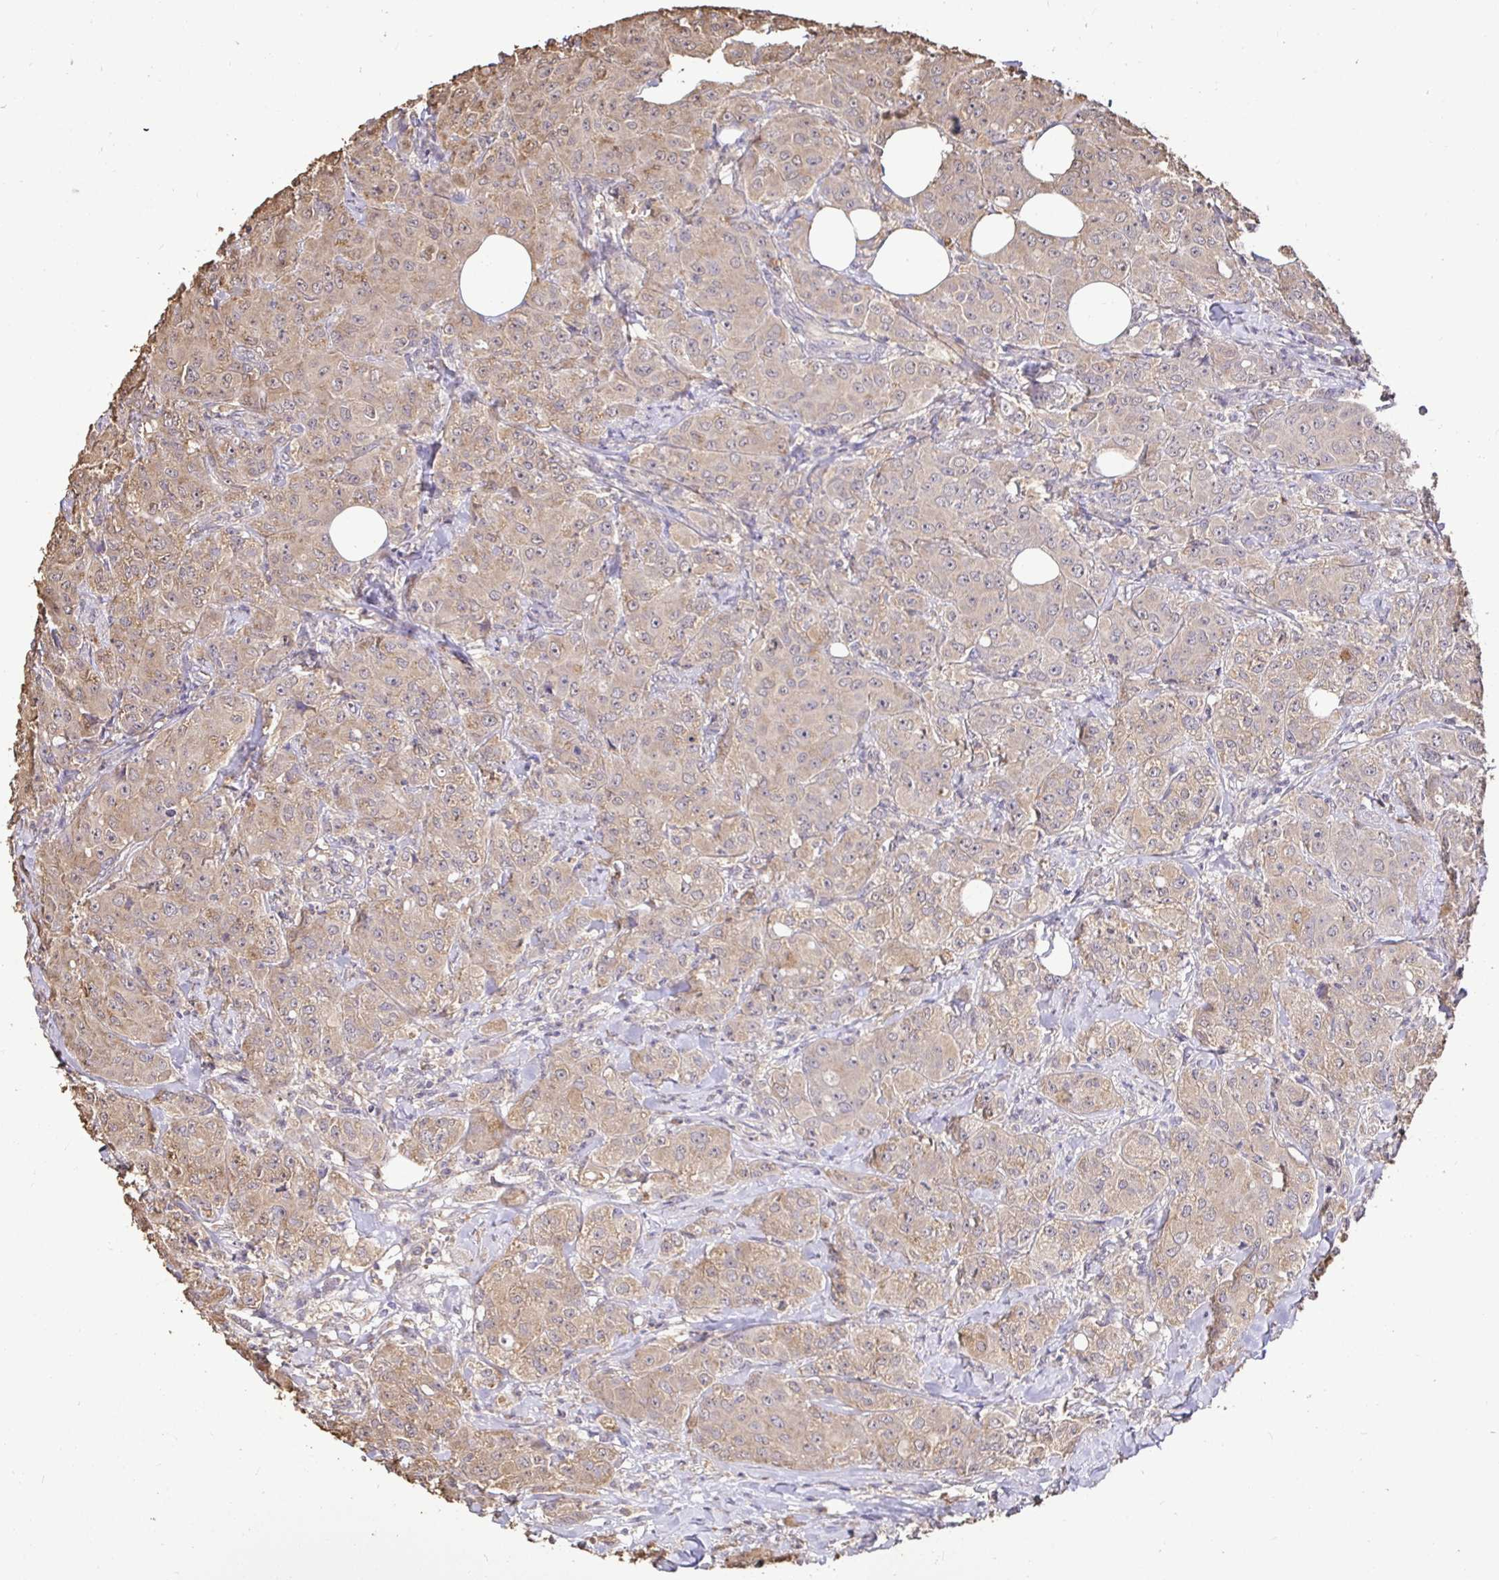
{"staining": {"intensity": "weak", "quantity": "25%-75%", "location": "cytoplasmic/membranous"}, "tissue": "breast cancer", "cell_type": "Tumor cells", "image_type": "cancer", "snomed": [{"axis": "morphology", "description": "Normal tissue, NOS"}, {"axis": "morphology", "description": "Duct carcinoma"}, {"axis": "topography", "description": "Breast"}], "caption": "An IHC micrograph of neoplastic tissue is shown. Protein staining in brown labels weak cytoplasmic/membranous positivity in breast cancer within tumor cells.", "gene": "MAPK8IP3", "patient": {"sex": "female", "age": 43}}